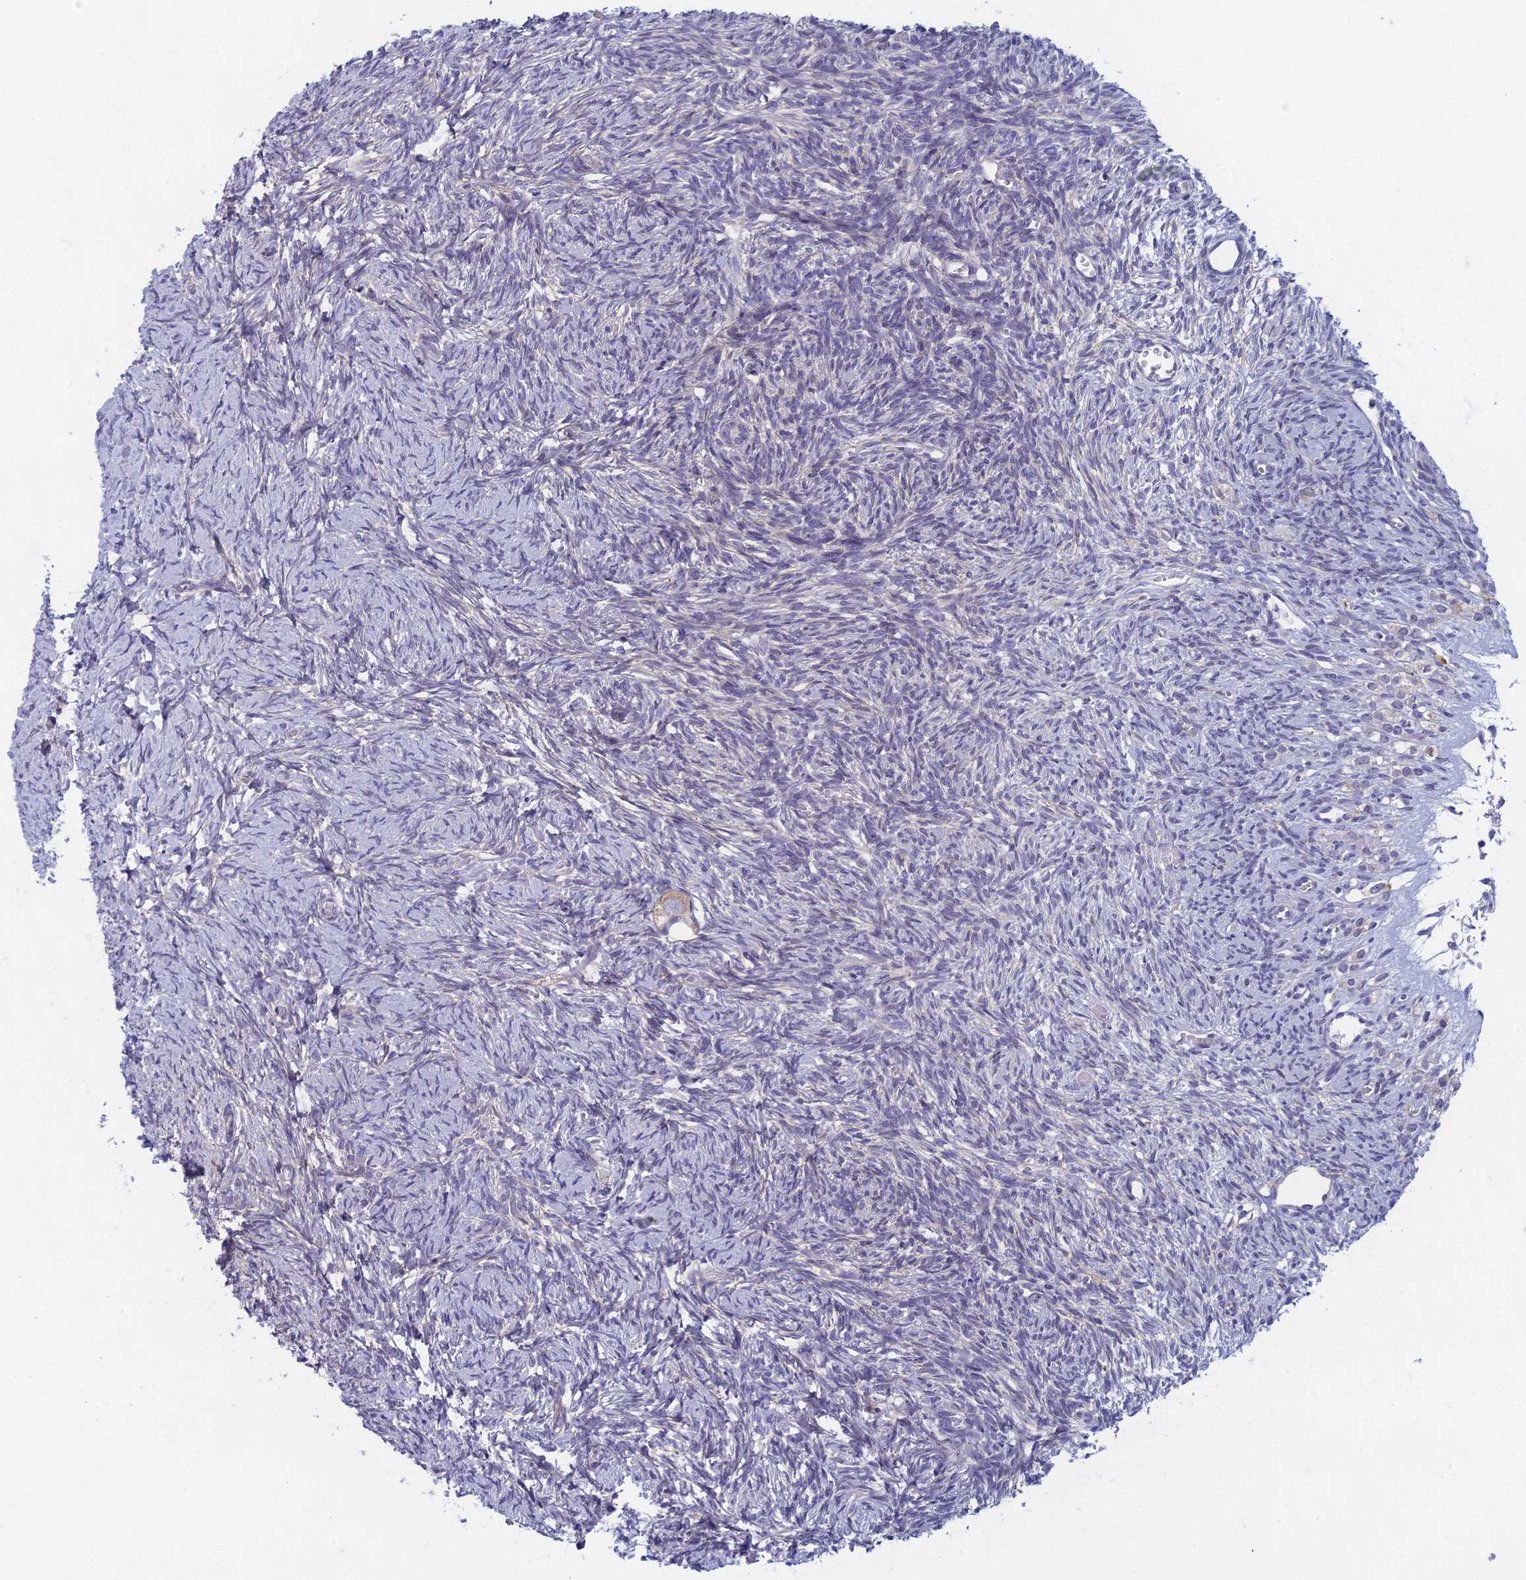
{"staining": {"intensity": "weak", "quantity": ">75%", "location": "cytoplasmic/membranous"}, "tissue": "ovary", "cell_type": "Follicle cells", "image_type": "normal", "snomed": [{"axis": "morphology", "description": "Normal tissue, NOS"}, {"axis": "topography", "description": "Ovary"}], "caption": "This photomicrograph shows immunohistochemistry staining of normal human ovary, with low weak cytoplasmic/membranous staining in approximately >75% of follicle cells.", "gene": "DDX51", "patient": {"sex": "female", "age": 39}}